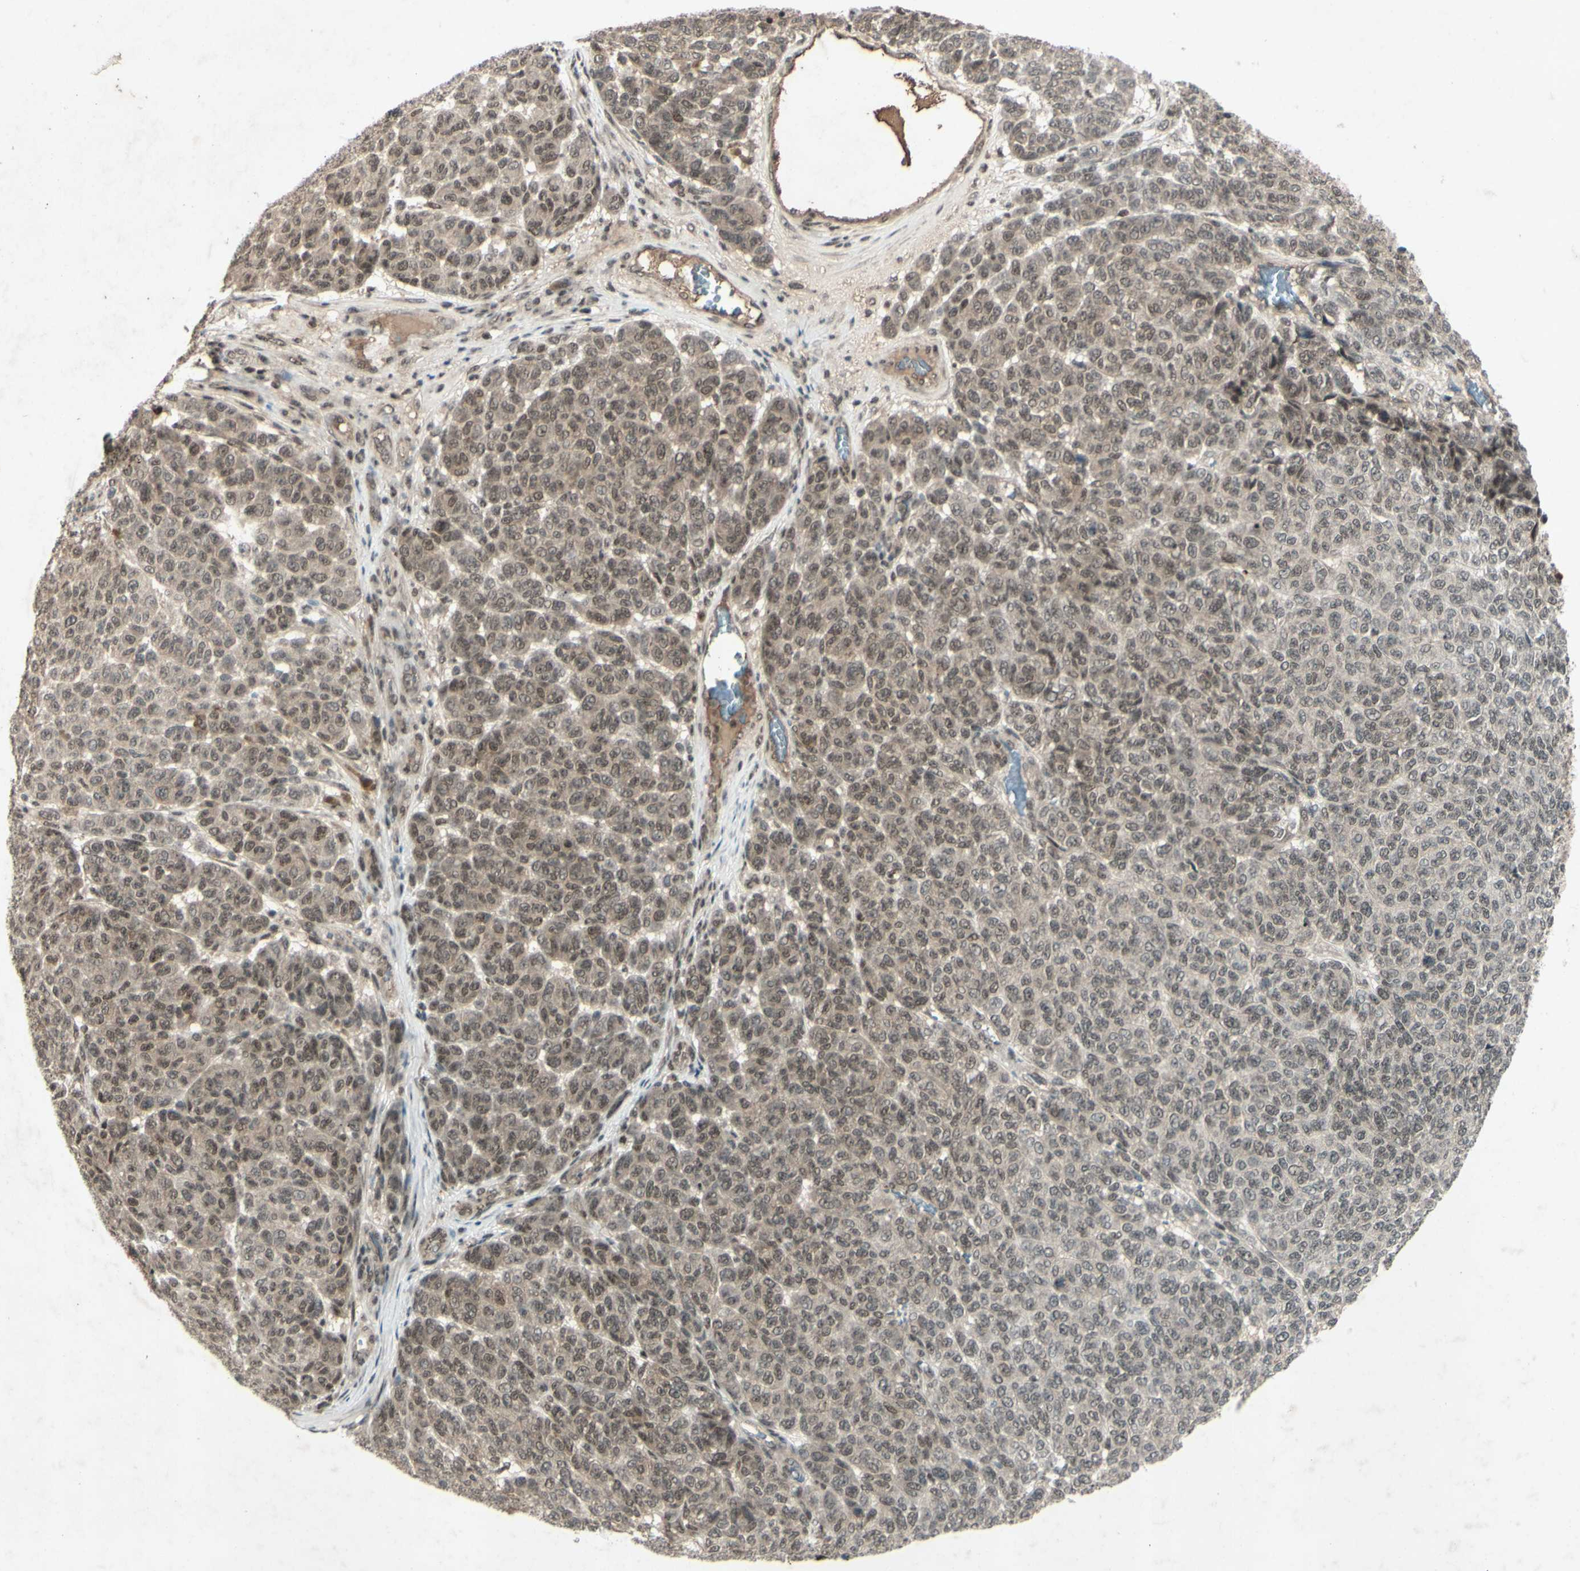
{"staining": {"intensity": "weak", "quantity": ">75%", "location": "nuclear"}, "tissue": "melanoma", "cell_type": "Tumor cells", "image_type": "cancer", "snomed": [{"axis": "morphology", "description": "Malignant melanoma, NOS"}, {"axis": "topography", "description": "Skin"}], "caption": "Immunohistochemistry of human malignant melanoma exhibits low levels of weak nuclear expression in approximately >75% of tumor cells.", "gene": "SNW1", "patient": {"sex": "male", "age": 59}}